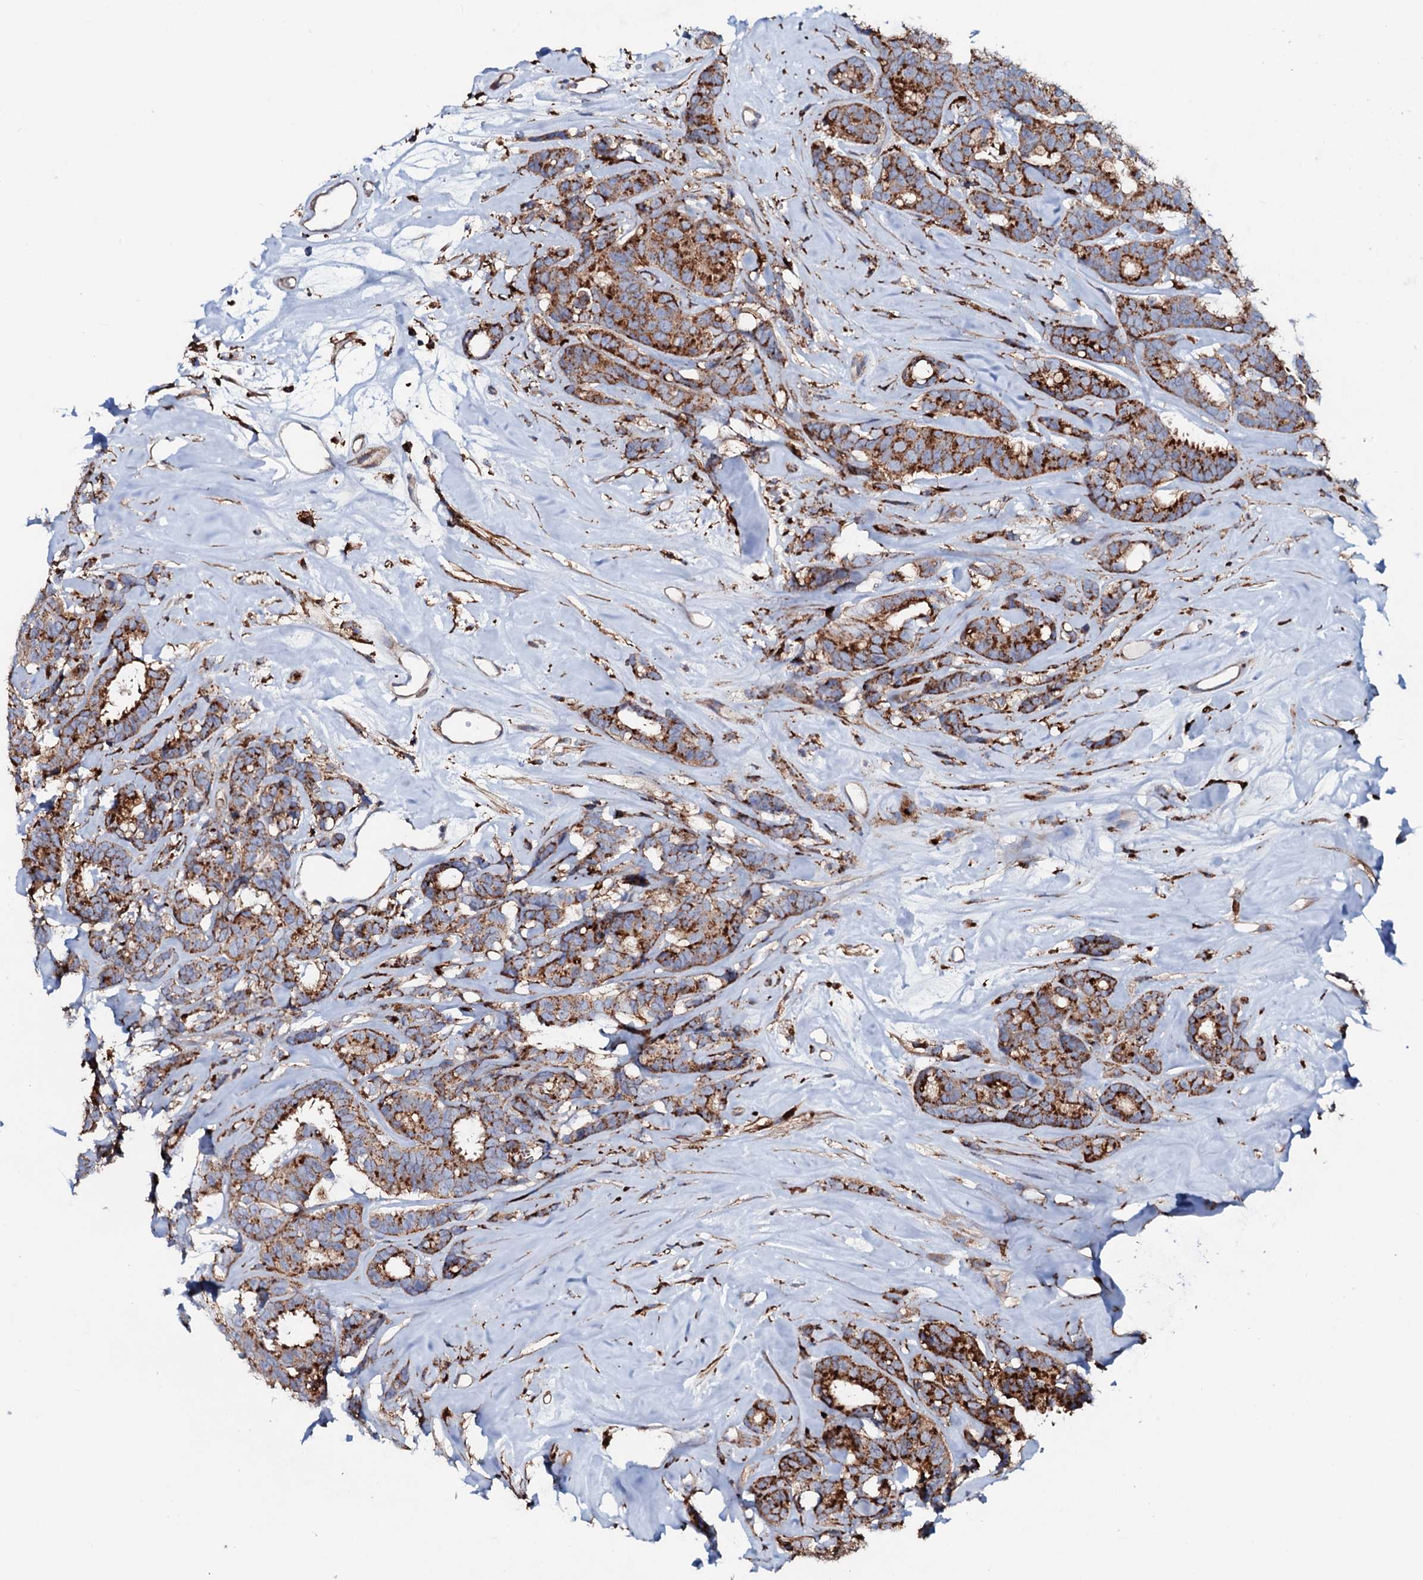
{"staining": {"intensity": "moderate", "quantity": ">75%", "location": "cytoplasmic/membranous"}, "tissue": "breast cancer", "cell_type": "Tumor cells", "image_type": "cancer", "snomed": [{"axis": "morphology", "description": "Duct carcinoma"}, {"axis": "topography", "description": "Breast"}], "caption": "The photomicrograph displays staining of infiltrating ductal carcinoma (breast), revealing moderate cytoplasmic/membranous protein staining (brown color) within tumor cells.", "gene": "P2RX4", "patient": {"sex": "female", "age": 87}}